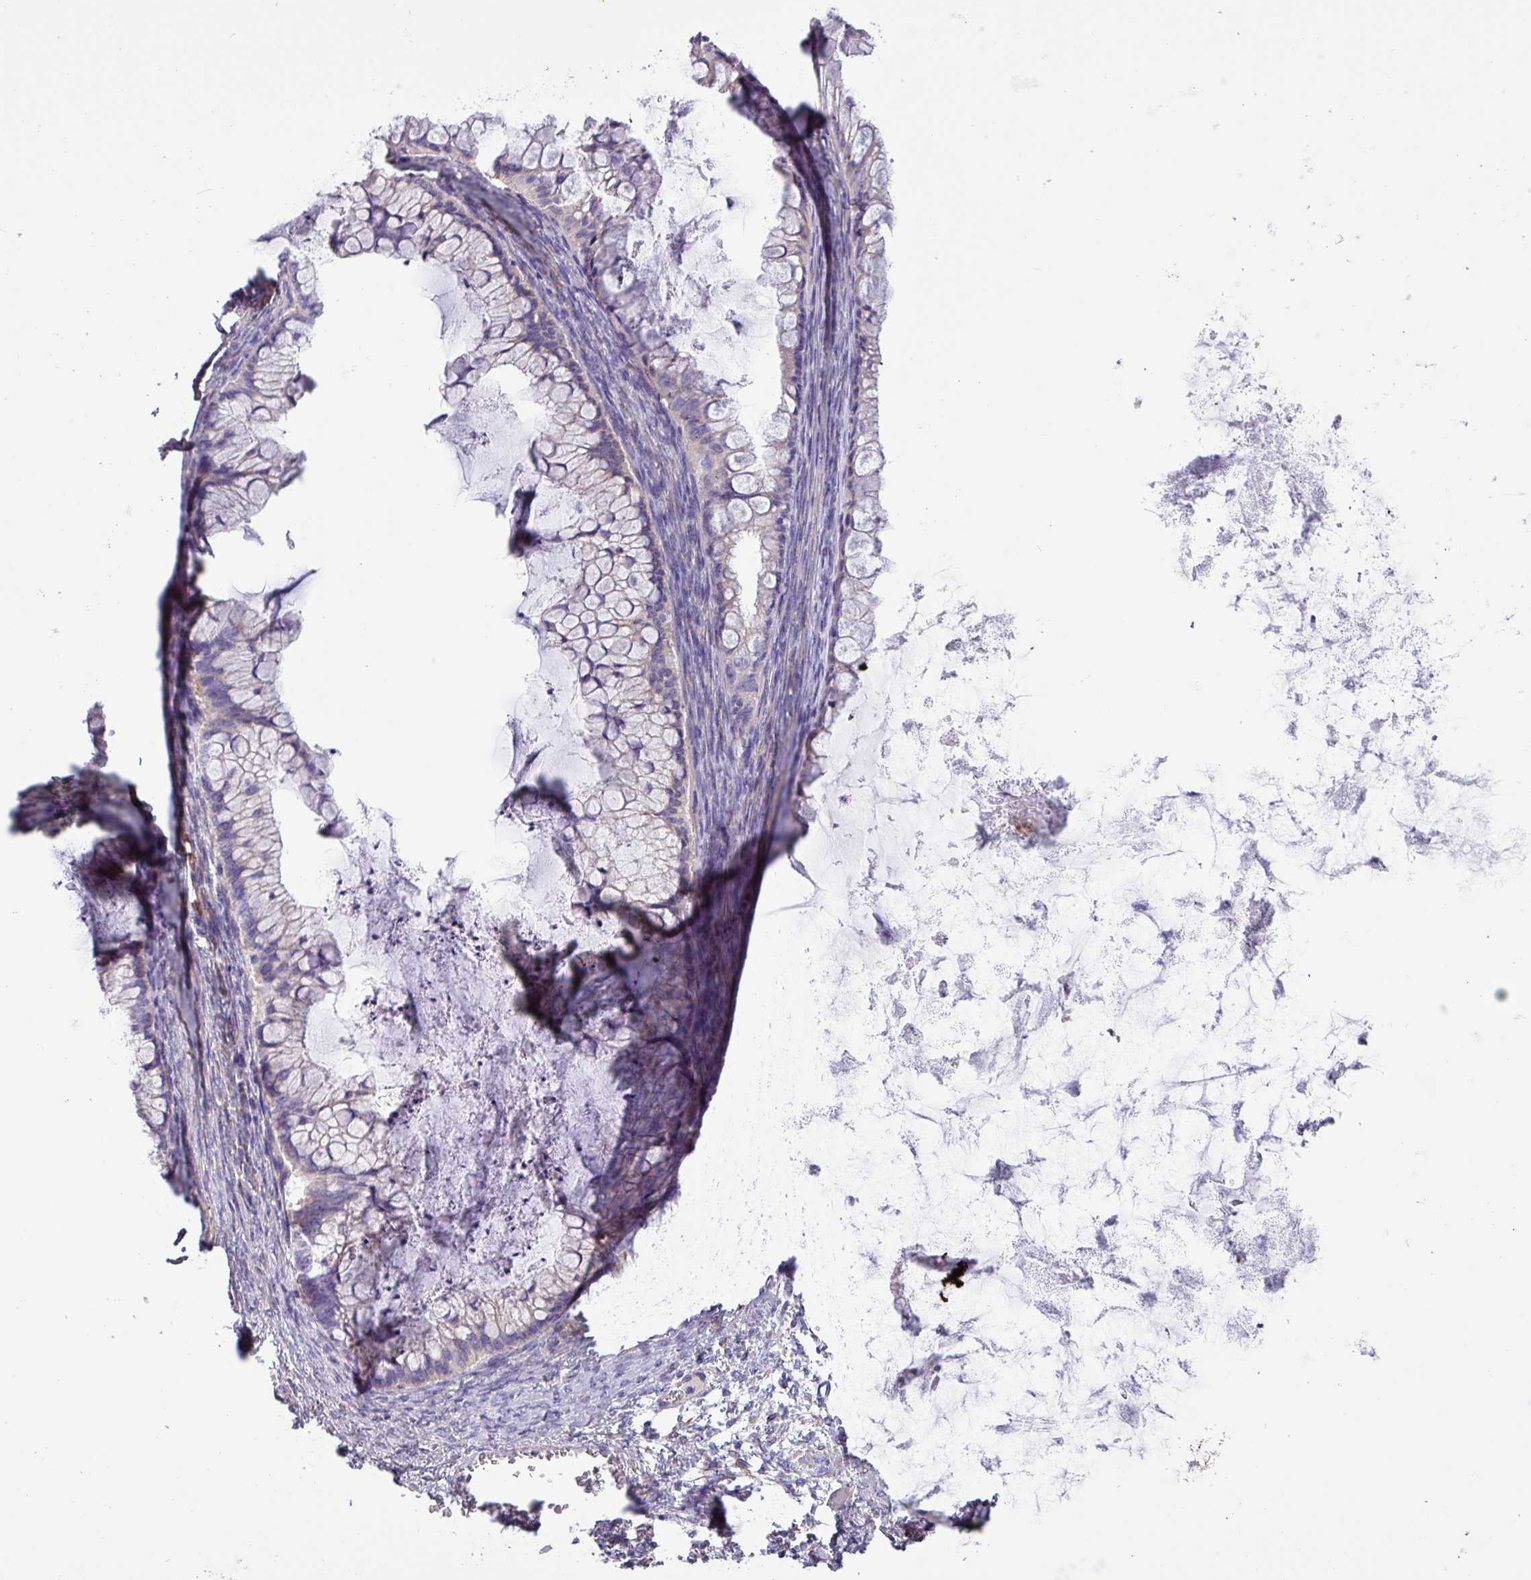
{"staining": {"intensity": "negative", "quantity": "none", "location": "none"}, "tissue": "ovarian cancer", "cell_type": "Tumor cells", "image_type": "cancer", "snomed": [{"axis": "morphology", "description": "Cystadenocarcinoma, mucinous, NOS"}, {"axis": "topography", "description": "Ovary"}], "caption": "High magnification brightfield microscopy of ovarian mucinous cystadenocarcinoma stained with DAB (3,3'-diaminobenzidine) (brown) and counterstained with hematoxylin (blue): tumor cells show no significant expression.", "gene": "MRM2", "patient": {"sex": "female", "age": 35}}